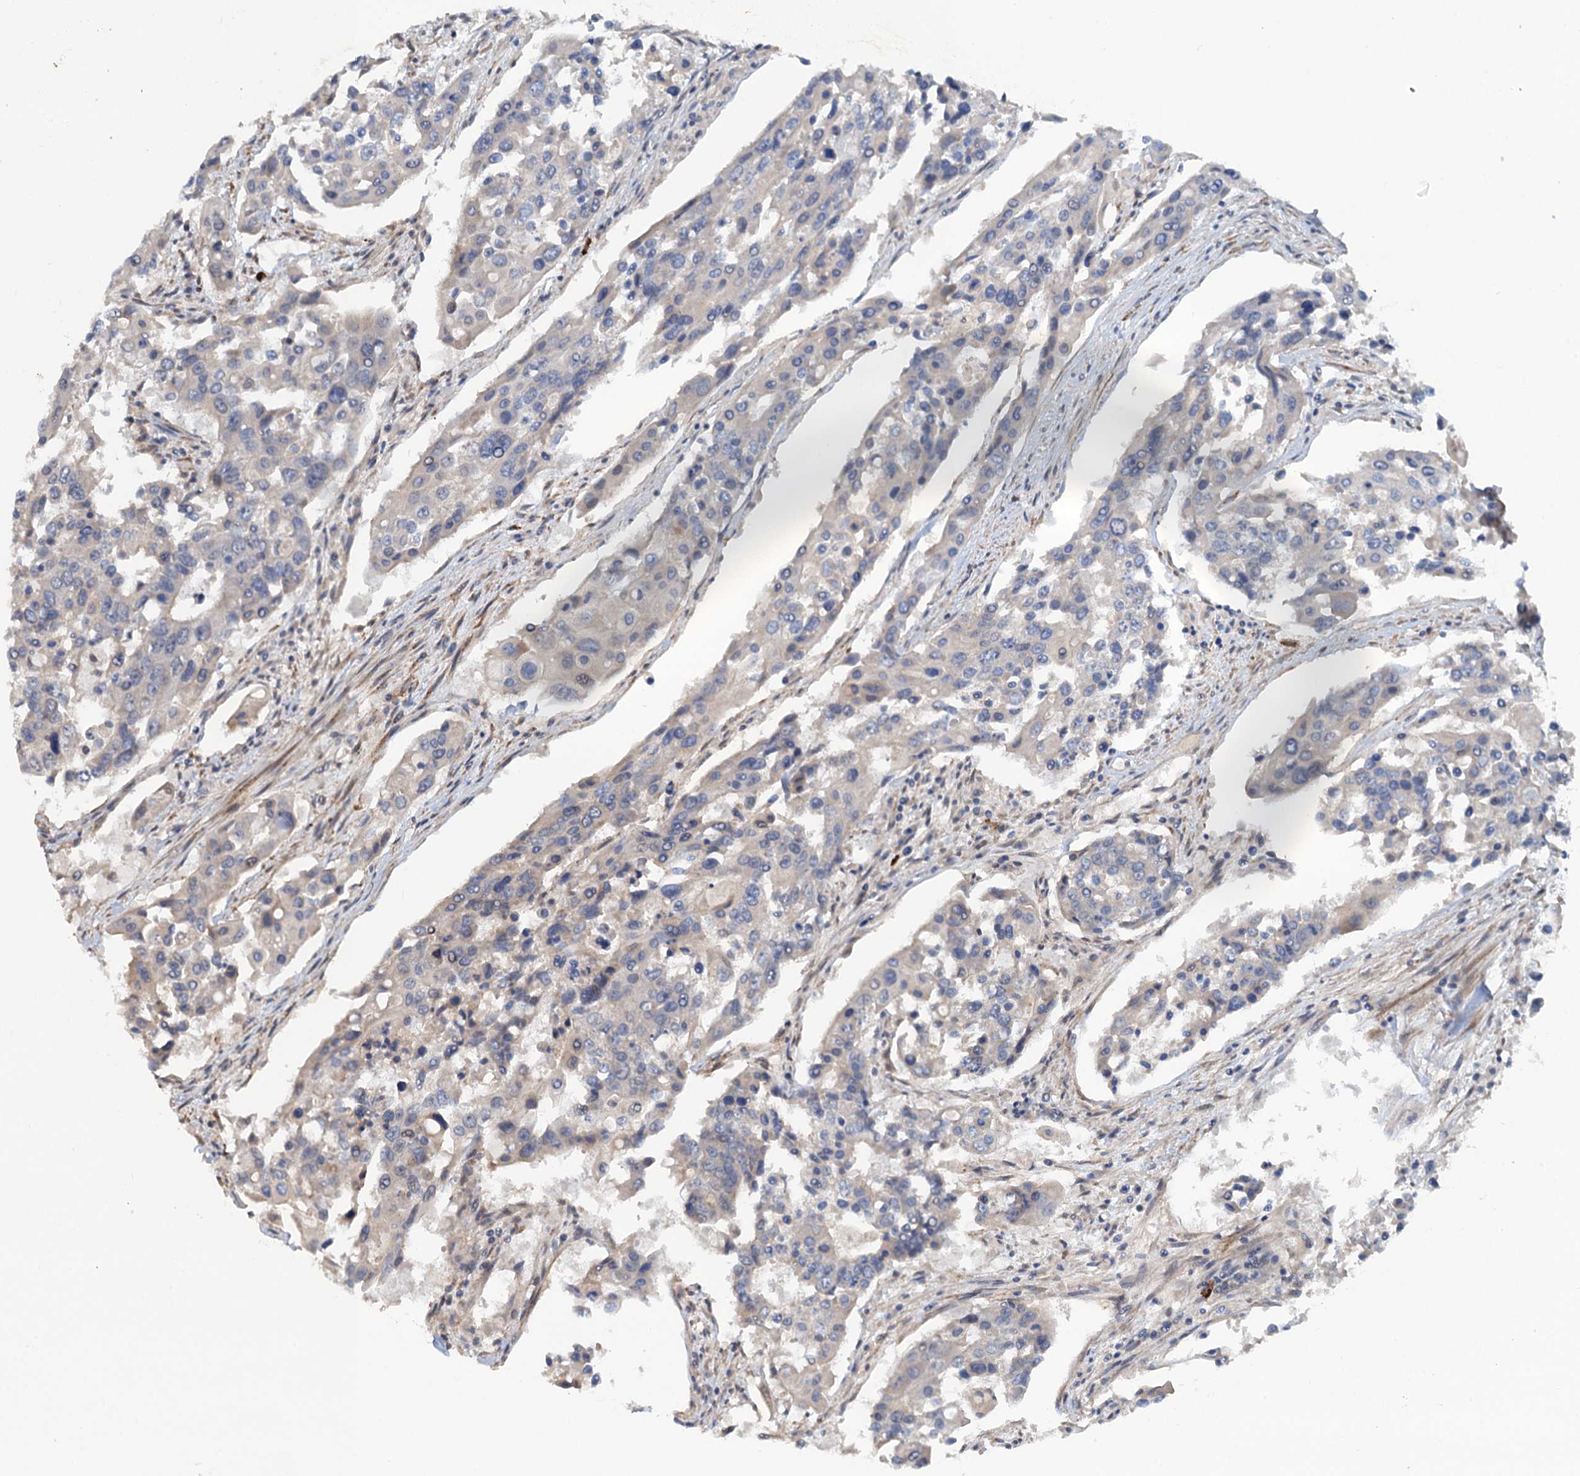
{"staining": {"intensity": "weak", "quantity": "<25%", "location": "nuclear"}, "tissue": "colorectal cancer", "cell_type": "Tumor cells", "image_type": "cancer", "snomed": [{"axis": "morphology", "description": "Adenocarcinoma, NOS"}, {"axis": "topography", "description": "Colon"}], "caption": "The IHC micrograph has no significant positivity in tumor cells of colorectal cancer tissue.", "gene": "MYO16", "patient": {"sex": "male", "age": 77}}